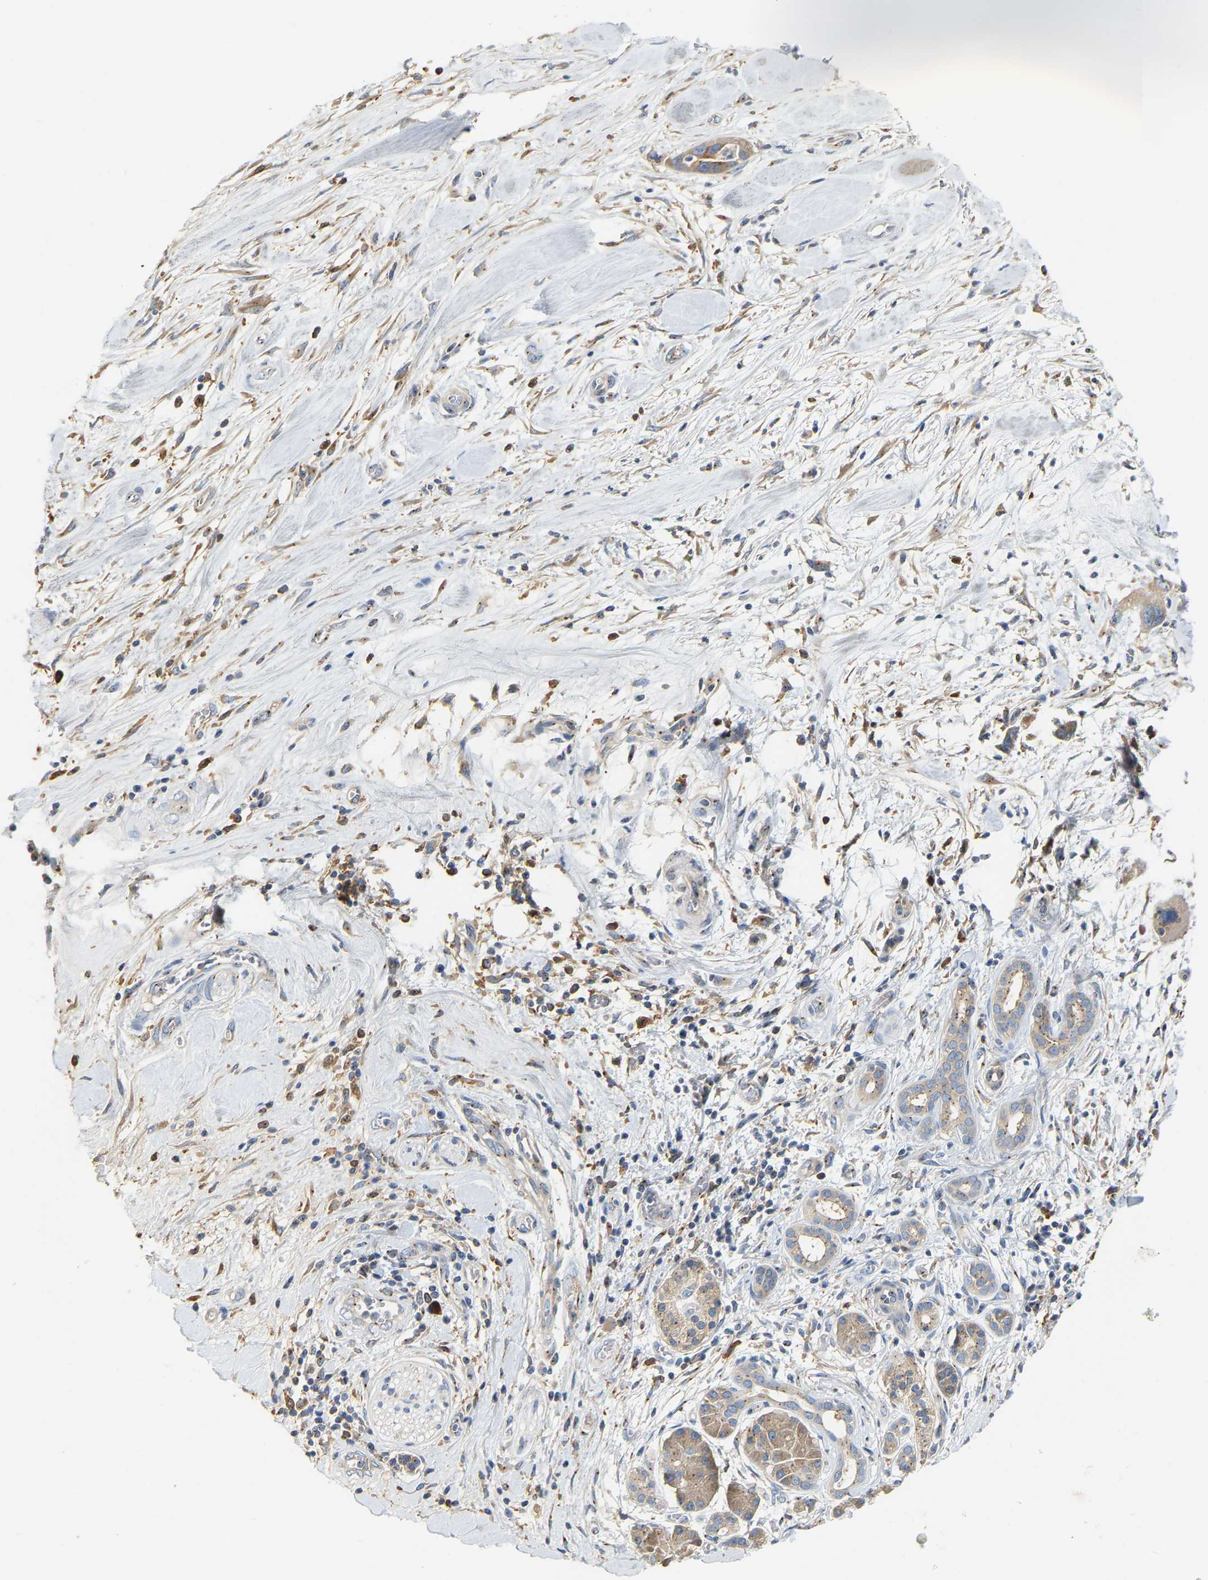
{"staining": {"intensity": "weak", "quantity": ">75%", "location": "cytoplasmic/membranous"}, "tissue": "pancreatic cancer", "cell_type": "Tumor cells", "image_type": "cancer", "snomed": [{"axis": "morphology", "description": "Adenocarcinoma, NOS"}, {"axis": "topography", "description": "Pancreas"}], "caption": "Immunohistochemistry image of neoplastic tissue: adenocarcinoma (pancreatic) stained using IHC exhibits low levels of weak protein expression localized specifically in the cytoplasmic/membranous of tumor cells, appearing as a cytoplasmic/membranous brown color.", "gene": "PCNT", "patient": {"sex": "female", "age": 70}}